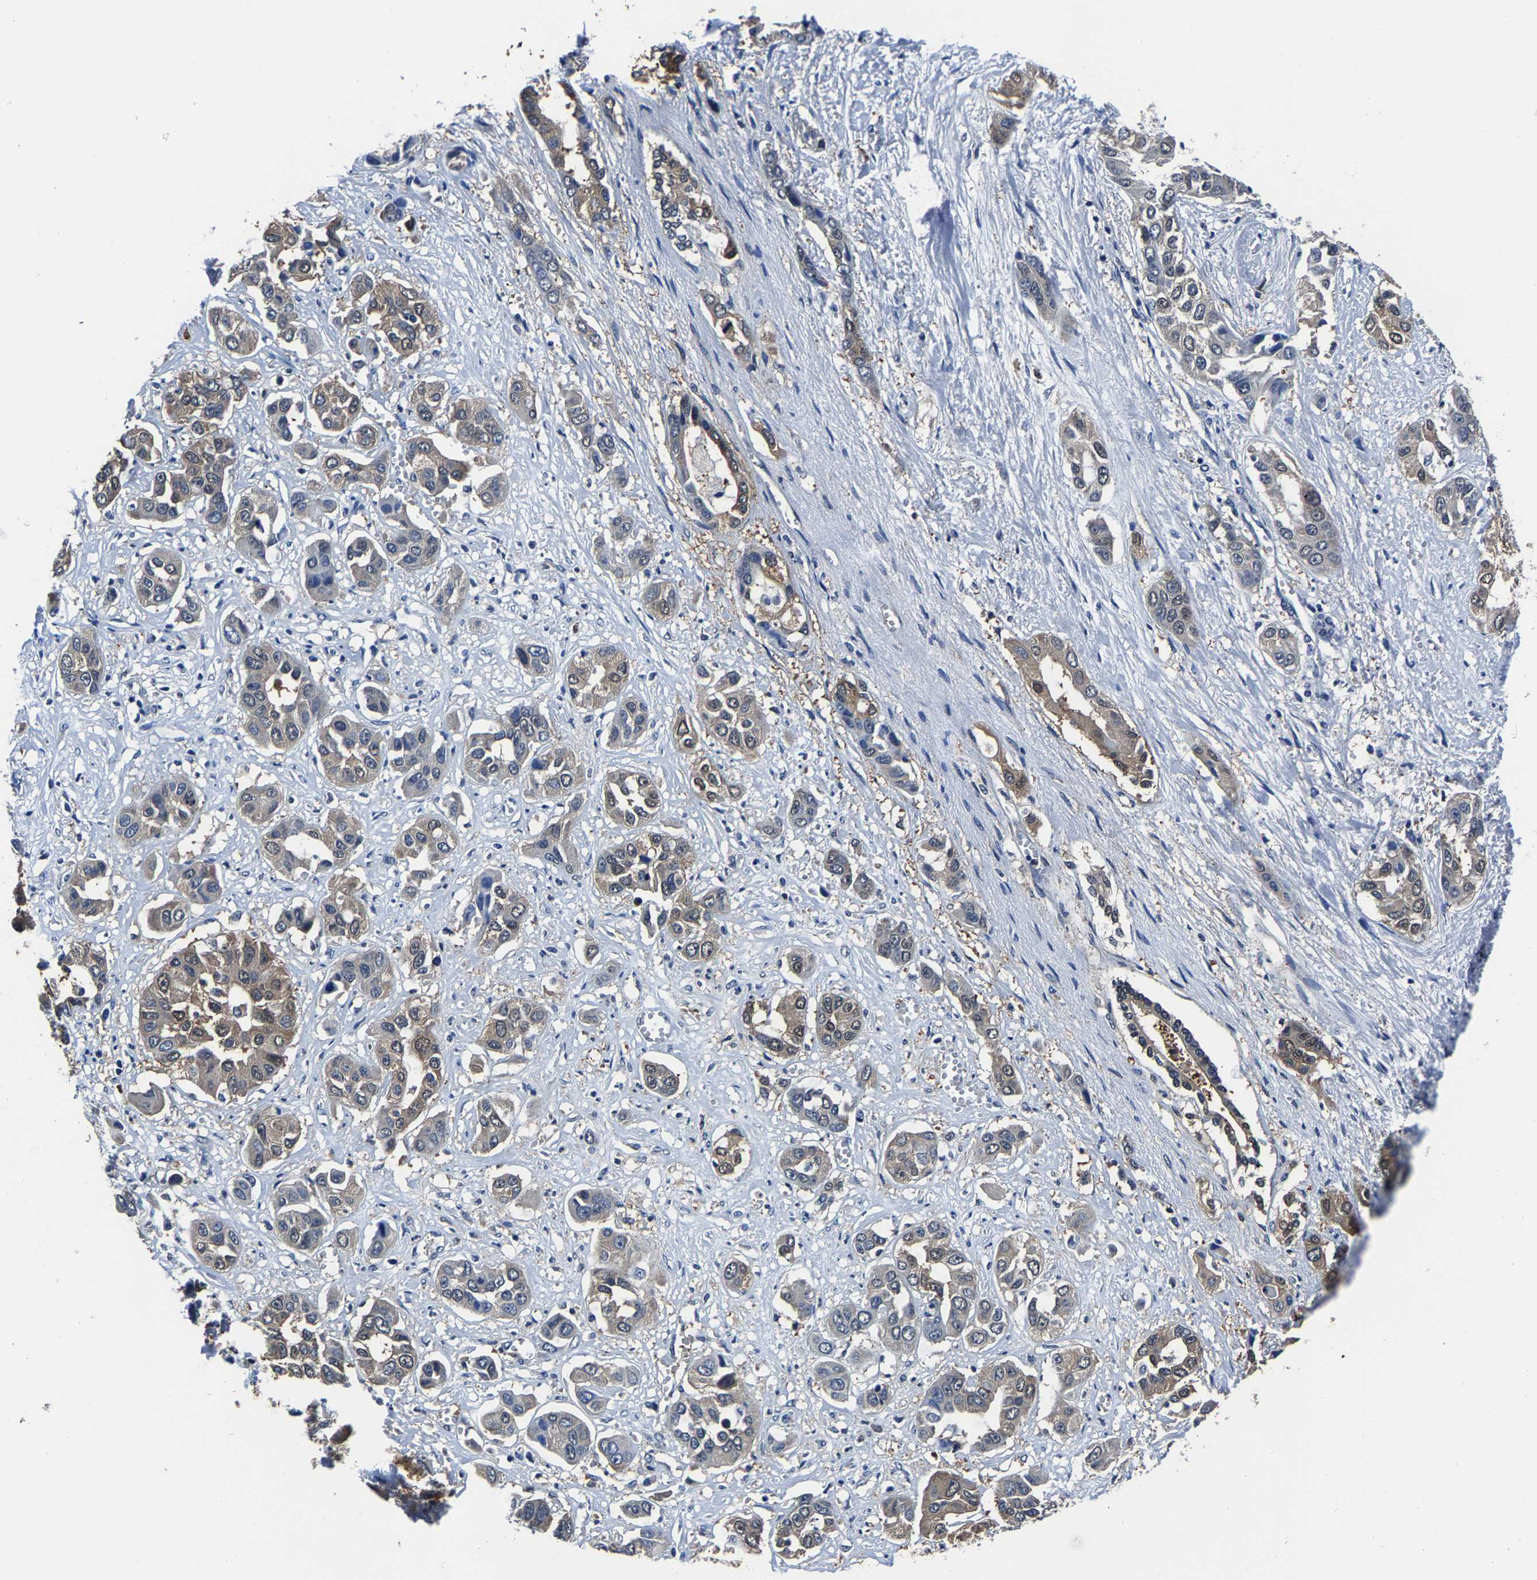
{"staining": {"intensity": "weak", "quantity": "<25%", "location": "cytoplasmic/membranous"}, "tissue": "liver cancer", "cell_type": "Tumor cells", "image_type": "cancer", "snomed": [{"axis": "morphology", "description": "Cholangiocarcinoma"}, {"axis": "topography", "description": "Liver"}], "caption": "Tumor cells show no significant protein expression in liver cholangiocarcinoma.", "gene": "ALDOB", "patient": {"sex": "female", "age": 52}}